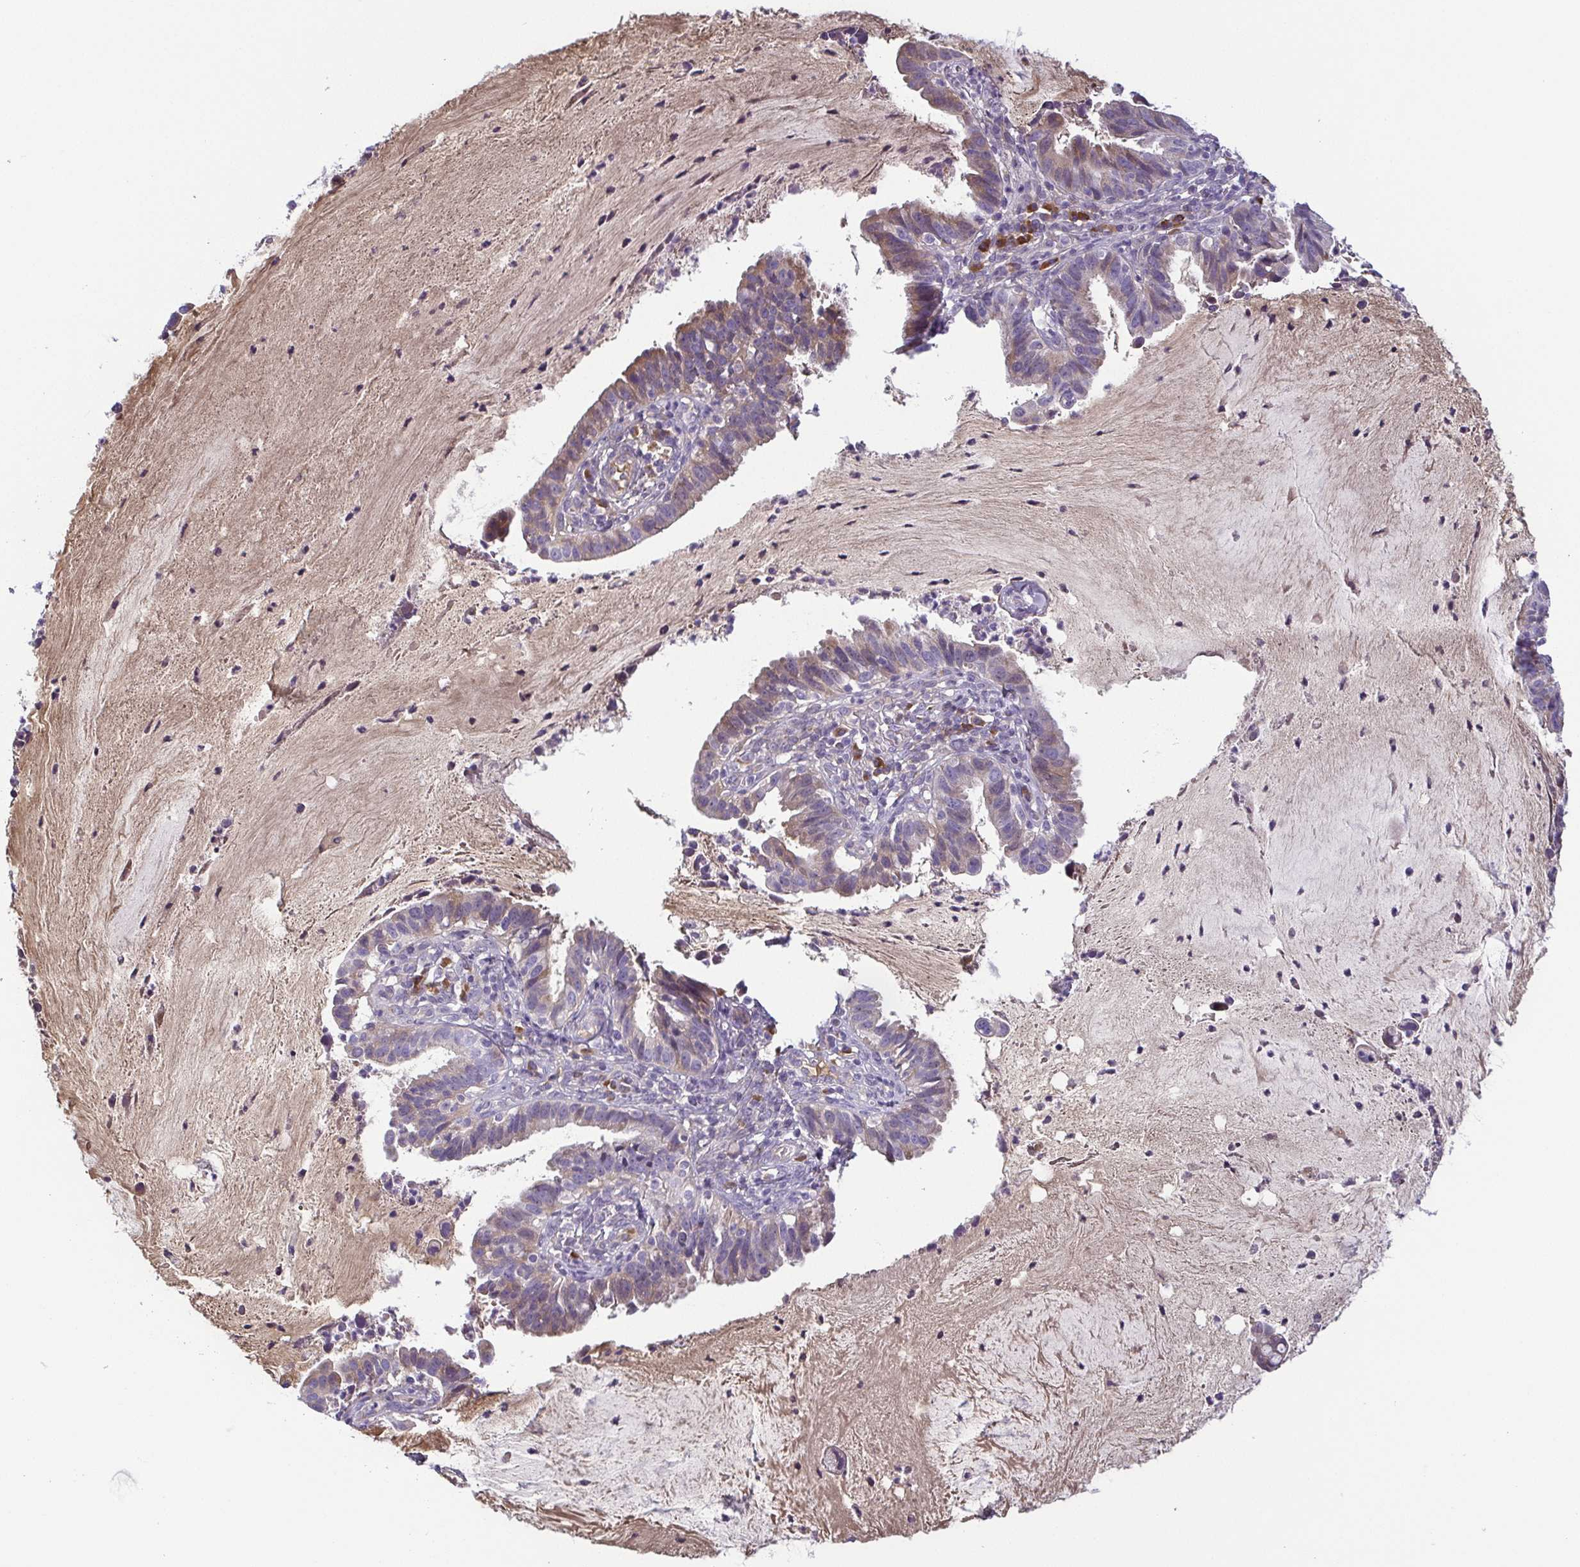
{"staining": {"intensity": "weak", "quantity": "25%-75%", "location": "cytoplasmic/membranous"}, "tissue": "cervical cancer", "cell_type": "Tumor cells", "image_type": "cancer", "snomed": [{"axis": "morphology", "description": "Adenocarcinoma, NOS"}, {"axis": "topography", "description": "Cervix"}], "caption": "IHC micrograph of neoplastic tissue: human cervical cancer (adenocarcinoma) stained using immunohistochemistry reveals low levels of weak protein expression localized specifically in the cytoplasmic/membranous of tumor cells, appearing as a cytoplasmic/membranous brown color.", "gene": "ECM1", "patient": {"sex": "female", "age": 34}}